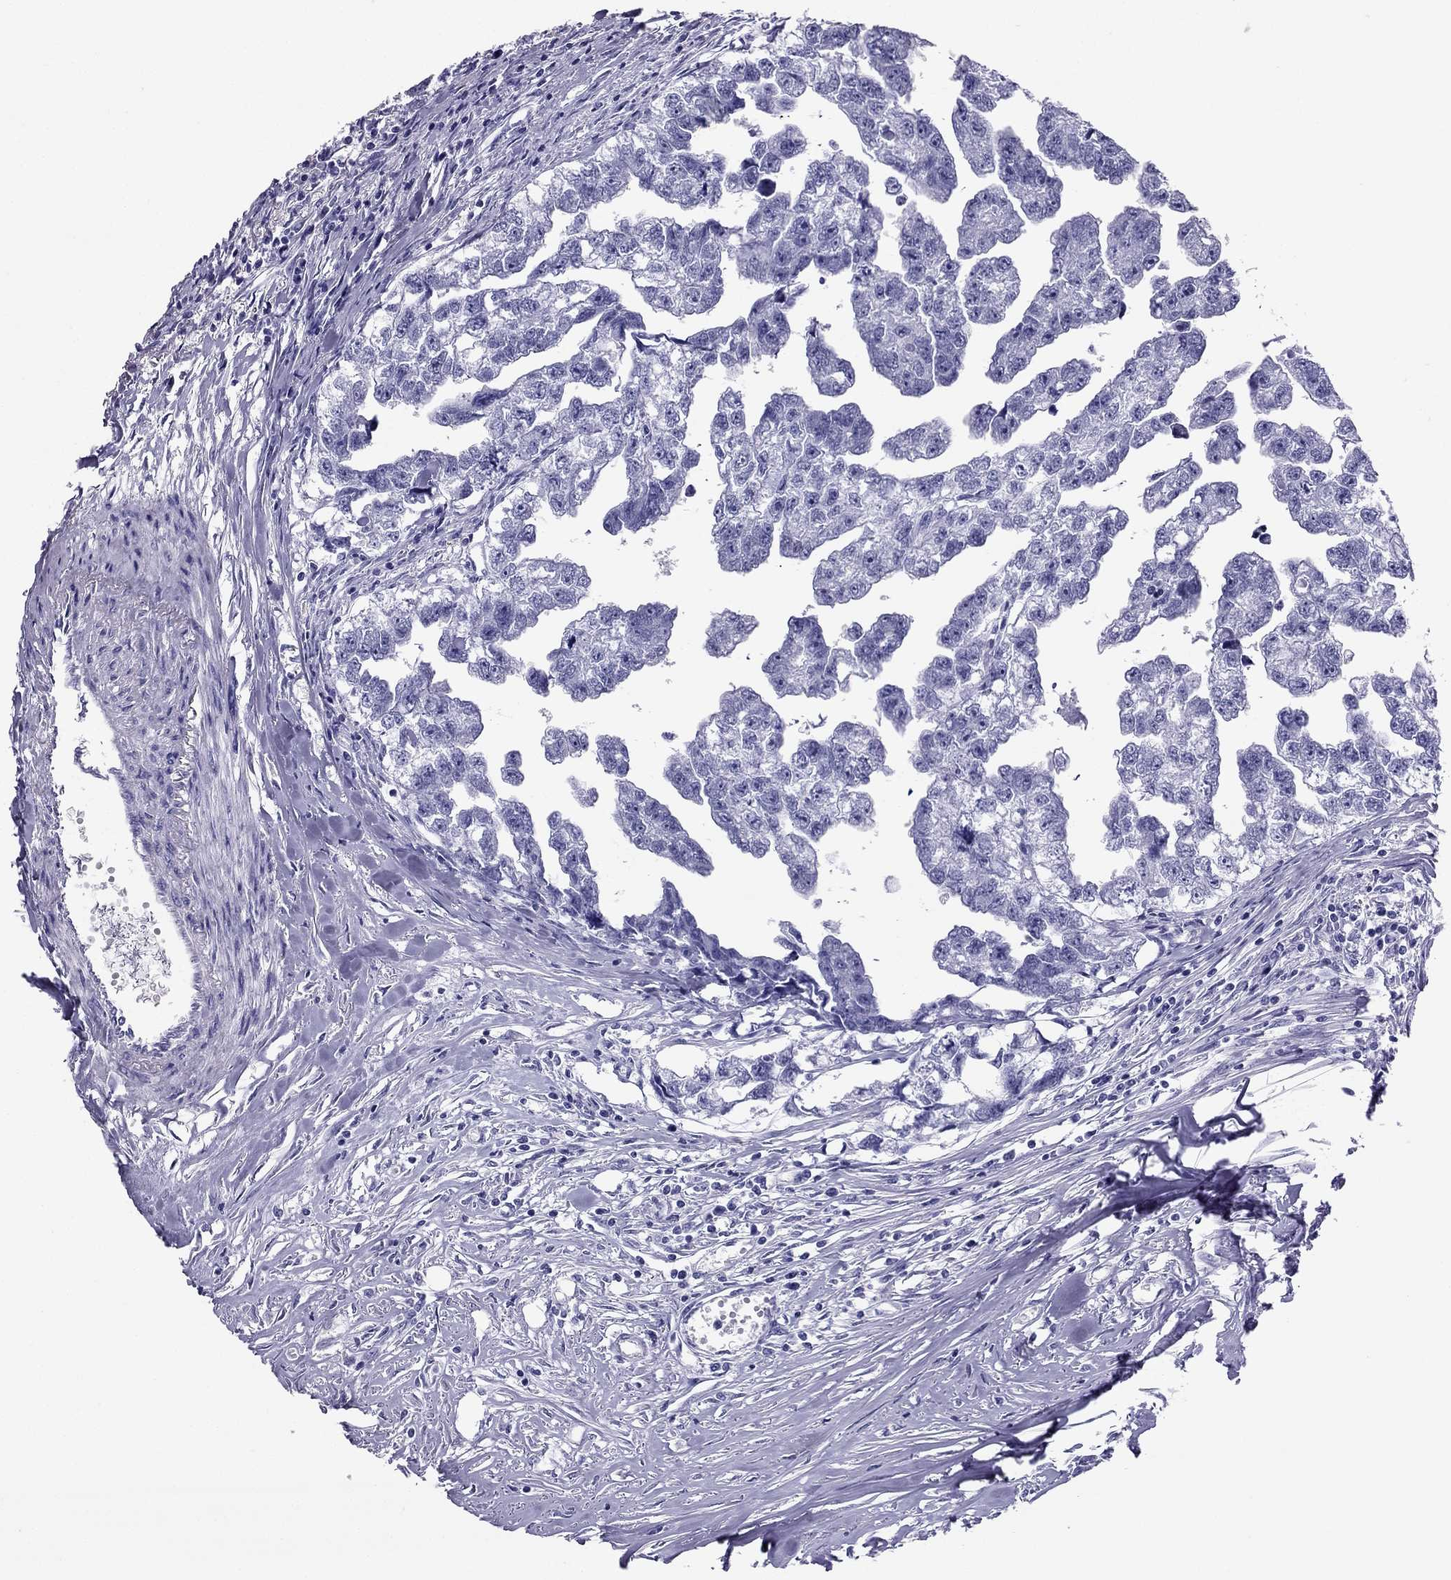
{"staining": {"intensity": "negative", "quantity": "none", "location": "none"}, "tissue": "testis cancer", "cell_type": "Tumor cells", "image_type": "cancer", "snomed": [{"axis": "morphology", "description": "Carcinoma, Embryonal, NOS"}, {"axis": "morphology", "description": "Teratoma, malignant, NOS"}, {"axis": "topography", "description": "Testis"}], "caption": "Tumor cells are negative for protein expression in human embryonal carcinoma (testis). The staining is performed using DAB brown chromogen with nuclei counter-stained in using hematoxylin.", "gene": "PDE6A", "patient": {"sex": "male", "age": 44}}